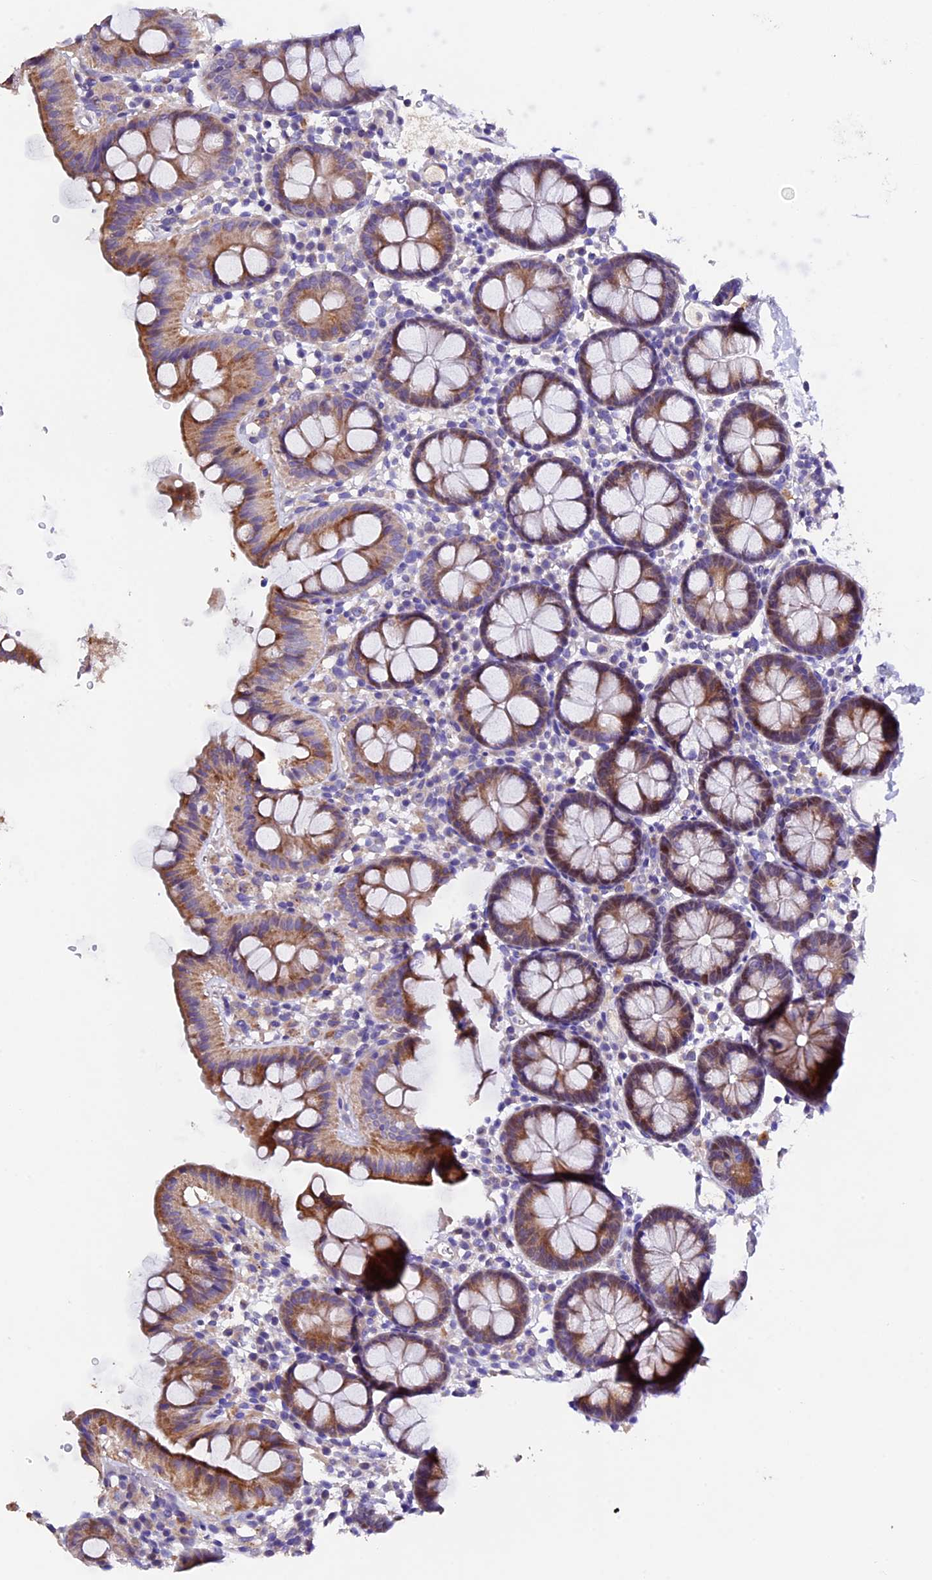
{"staining": {"intensity": "weak", "quantity": "25%-75%", "location": "cytoplasmic/membranous"}, "tissue": "colon", "cell_type": "Endothelial cells", "image_type": "normal", "snomed": [{"axis": "morphology", "description": "Normal tissue, NOS"}, {"axis": "topography", "description": "Colon"}], "caption": "Immunohistochemistry image of benign colon: human colon stained using immunohistochemistry exhibits low levels of weak protein expression localized specifically in the cytoplasmic/membranous of endothelial cells, appearing as a cytoplasmic/membranous brown color.", "gene": "FBXW9", "patient": {"sex": "male", "age": 75}}